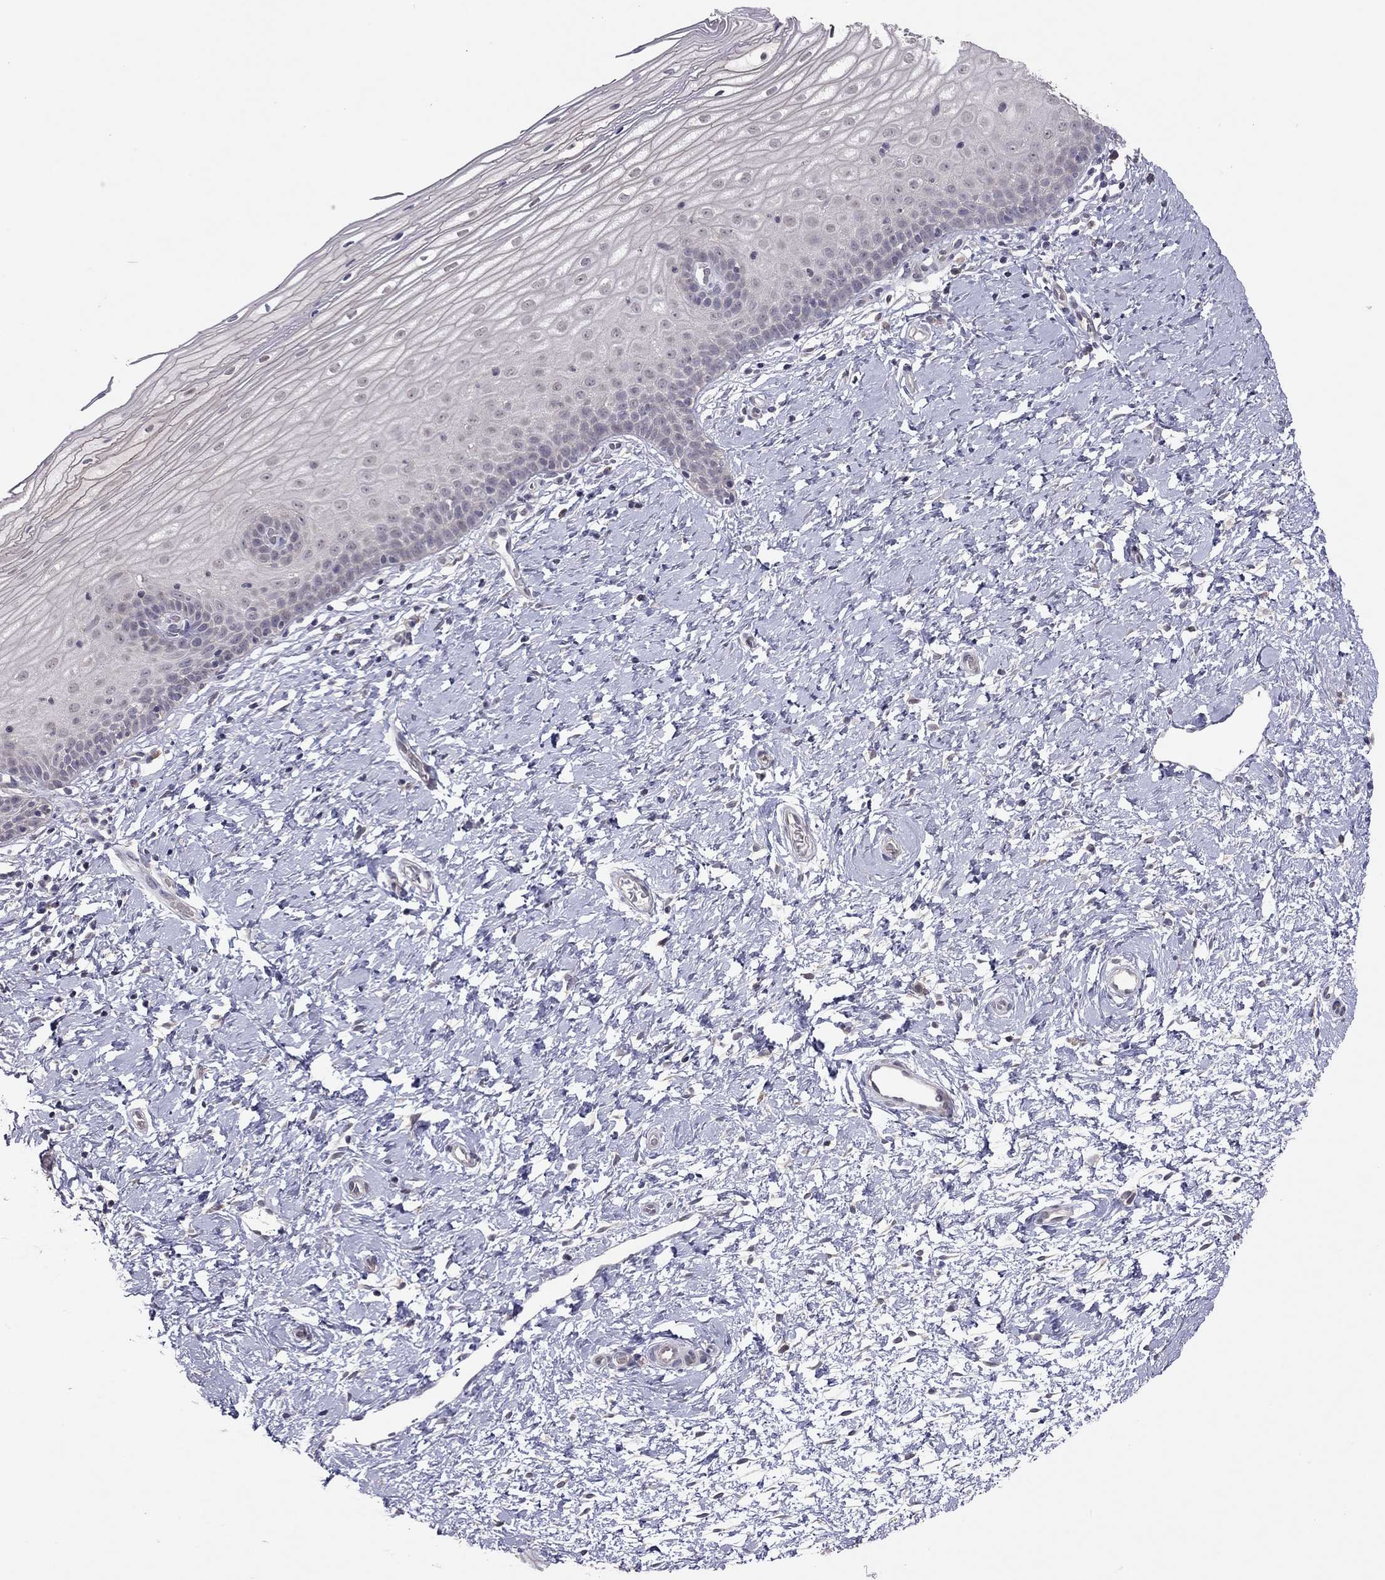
{"staining": {"intensity": "negative", "quantity": "none", "location": "none"}, "tissue": "cervix", "cell_type": "Glandular cells", "image_type": "normal", "snomed": [{"axis": "morphology", "description": "Normal tissue, NOS"}, {"axis": "topography", "description": "Cervix"}], "caption": "IHC photomicrograph of unremarkable human cervix stained for a protein (brown), which displays no expression in glandular cells.", "gene": "HSF2BP", "patient": {"sex": "female", "age": 37}}